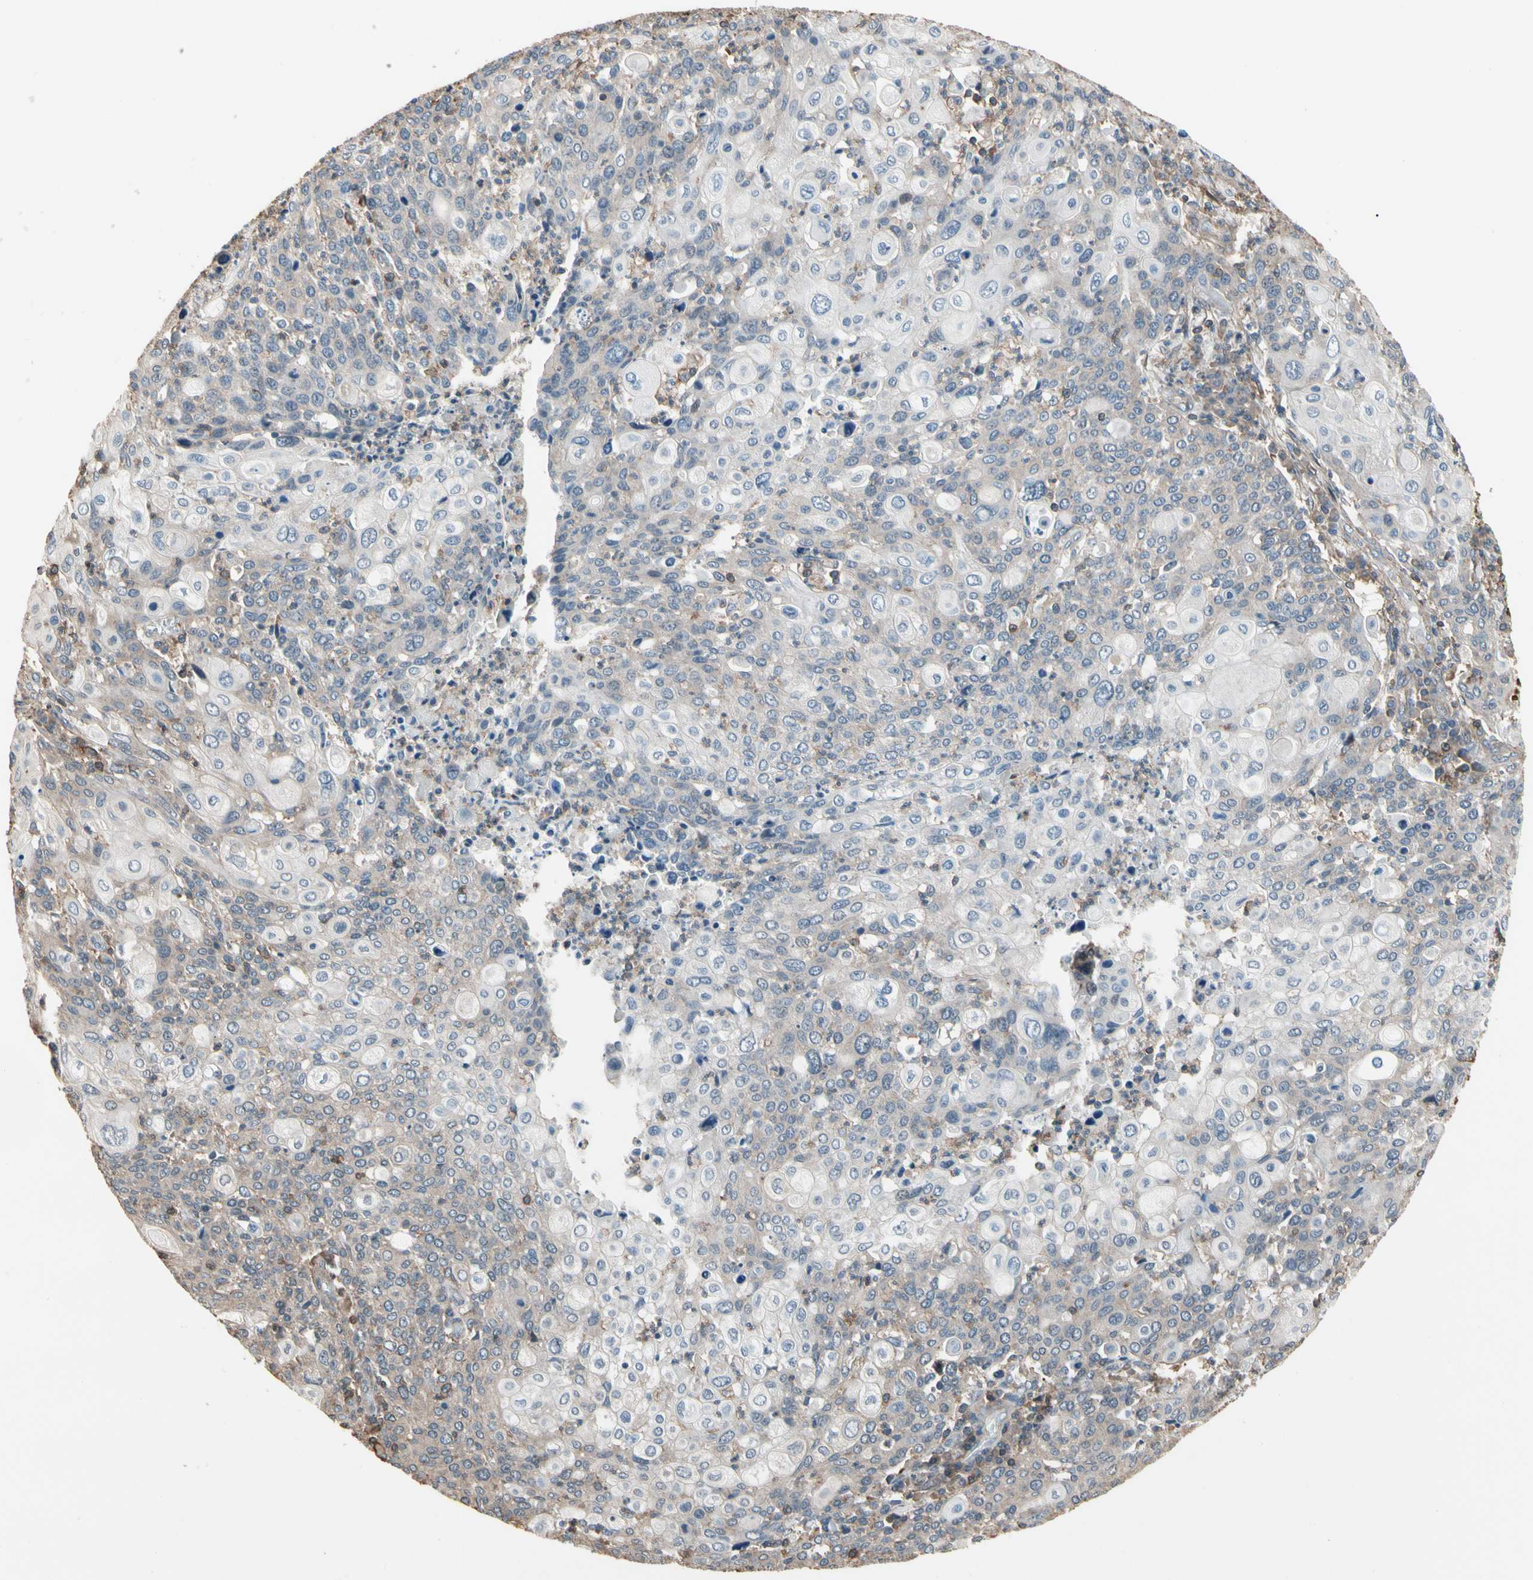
{"staining": {"intensity": "weak", "quantity": "25%-75%", "location": "cytoplasmic/membranous"}, "tissue": "cervical cancer", "cell_type": "Tumor cells", "image_type": "cancer", "snomed": [{"axis": "morphology", "description": "Squamous cell carcinoma, NOS"}, {"axis": "topography", "description": "Cervix"}], "caption": "Protein expression analysis of cervical squamous cell carcinoma demonstrates weak cytoplasmic/membranous staining in about 25%-75% of tumor cells. Nuclei are stained in blue.", "gene": "MAPK13", "patient": {"sex": "female", "age": 40}}